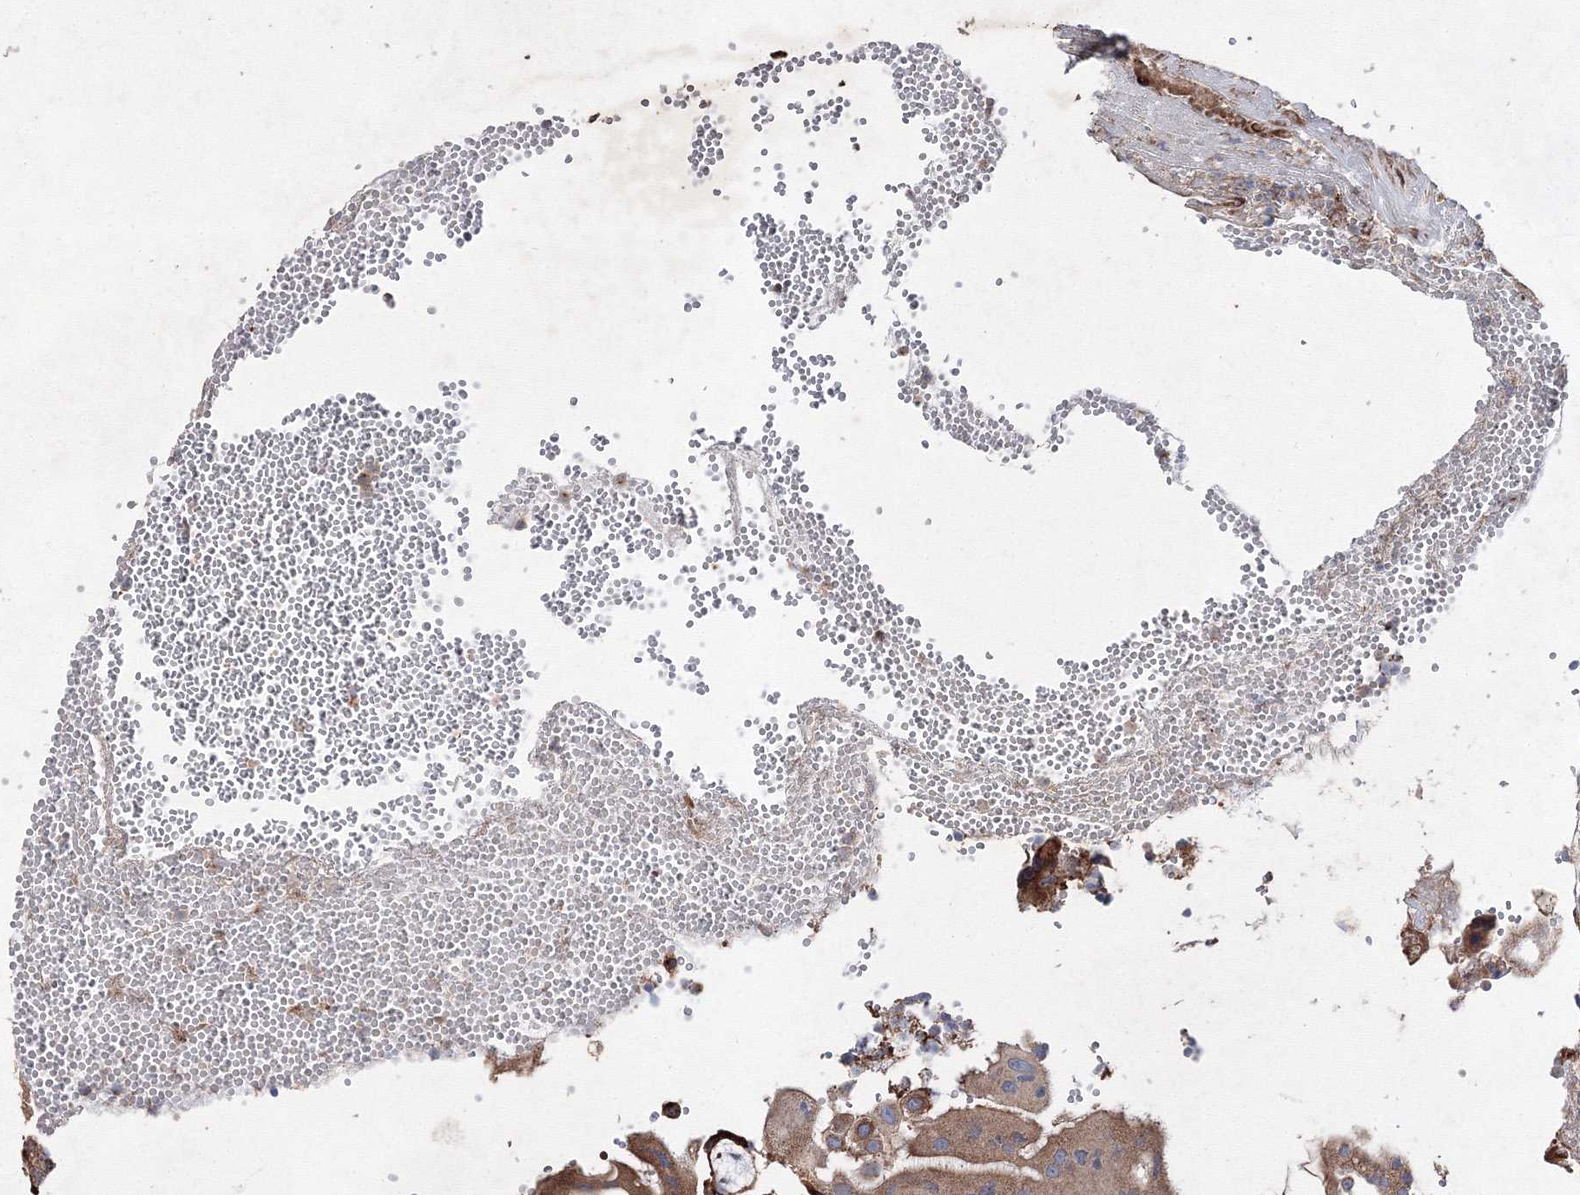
{"staining": {"intensity": "strong", "quantity": ">75%", "location": "cytoplasmic/membranous"}, "tissue": "placenta", "cell_type": "Decidual cells", "image_type": "normal", "snomed": [{"axis": "morphology", "description": "Normal tissue, NOS"}, {"axis": "topography", "description": "Placenta"}], "caption": "DAB immunohistochemical staining of benign human placenta displays strong cytoplasmic/membranous protein staining in approximately >75% of decidual cells. The protein of interest is shown in brown color, while the nuclei are stained blue.", "gene": "GFM1", "patient": {"sex": "female", "age": 18}}